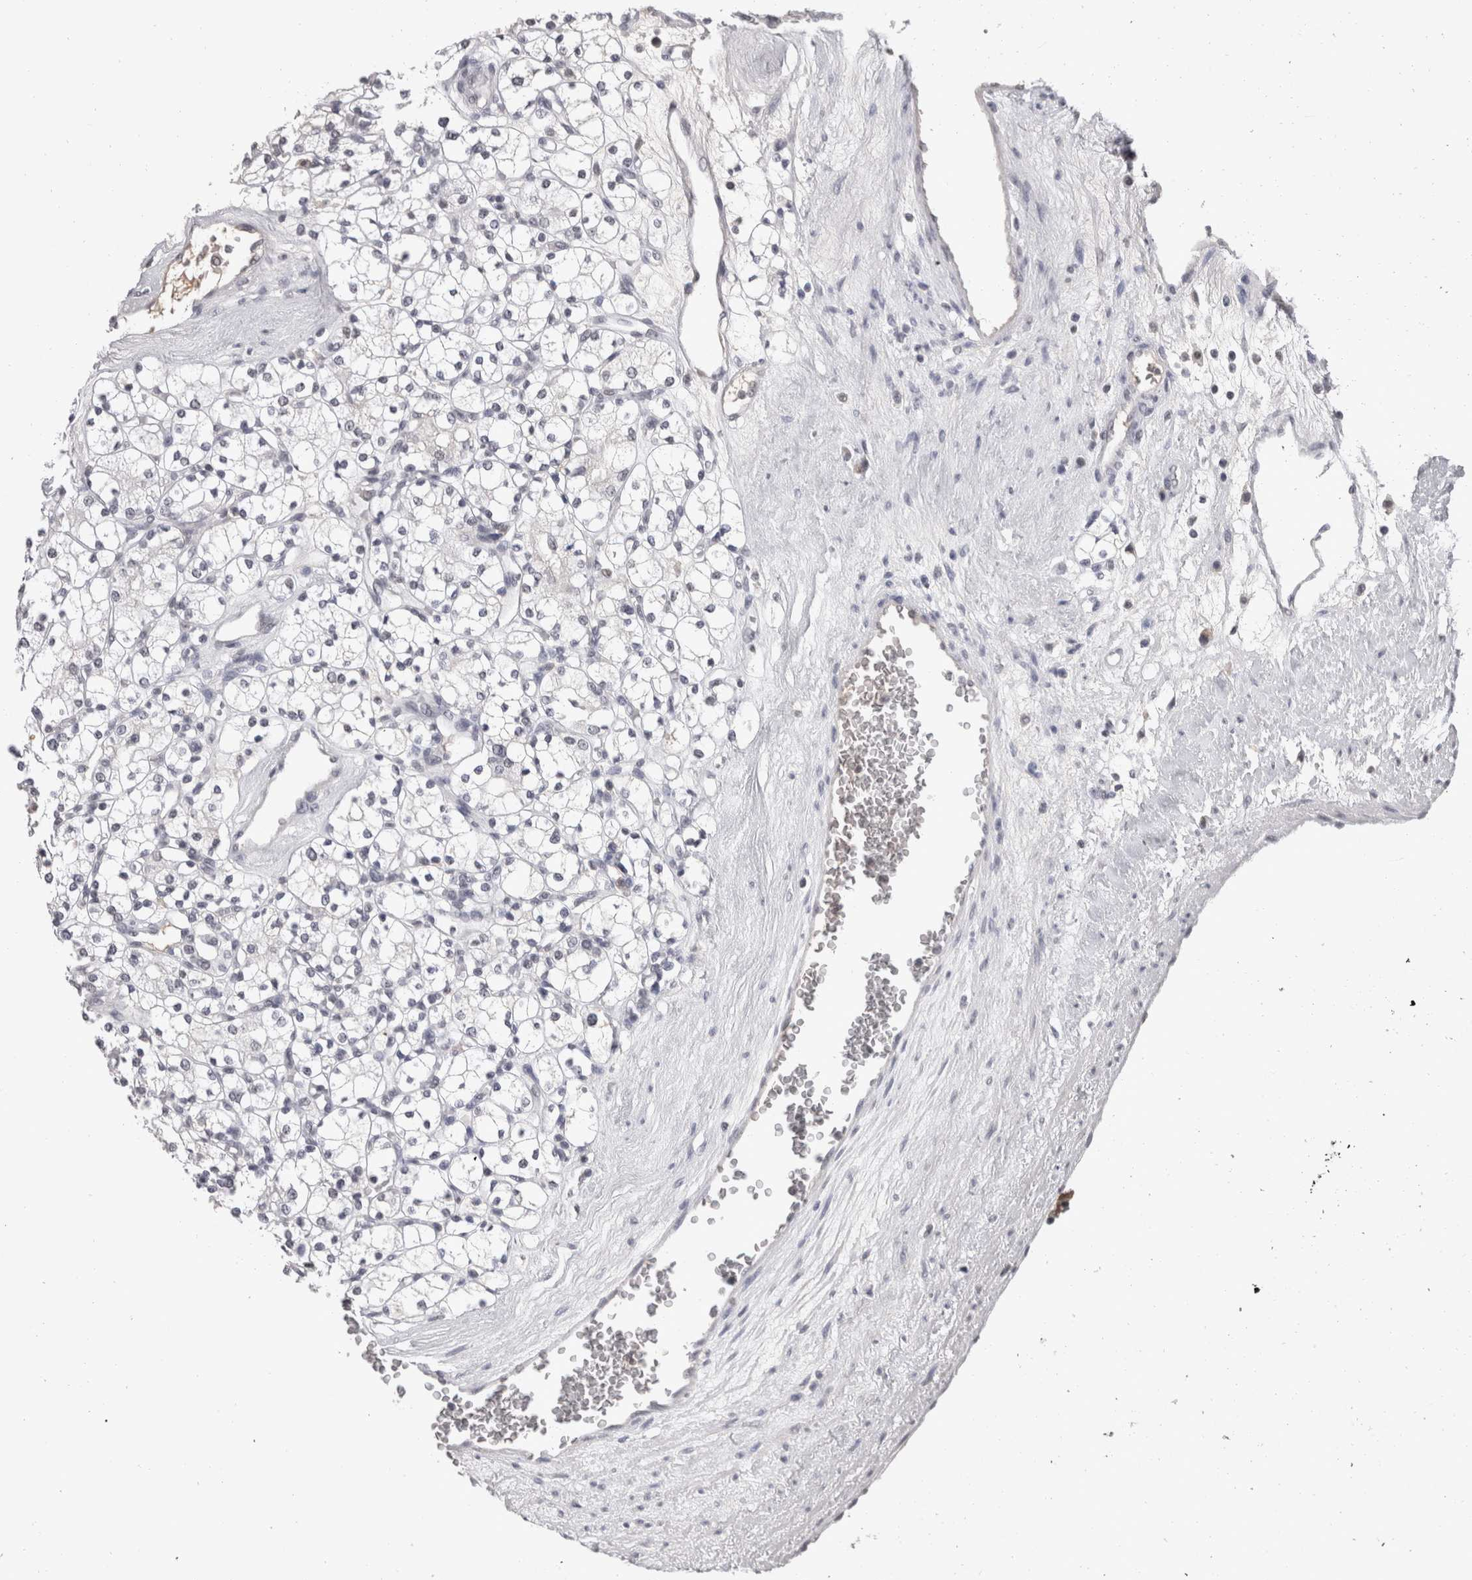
{"staining": {"intensity": "negative", "quantity": "none", "location": "none"}, "tissue": "renal cancer", "cell_type": "Tumor cells", "image_type": "cancer", "snomed": [{"axis": "morphology", "description": "Adenocarcinoma, NOS"}, {"axis": "topography", "description": "Kidney"}], "caption": "The image demonstrates no significant expression in tumor cells of renal cancer (adenocarcinoma).", "gene": "DDX17", "patient": {"sex": "male", "age": 77}}